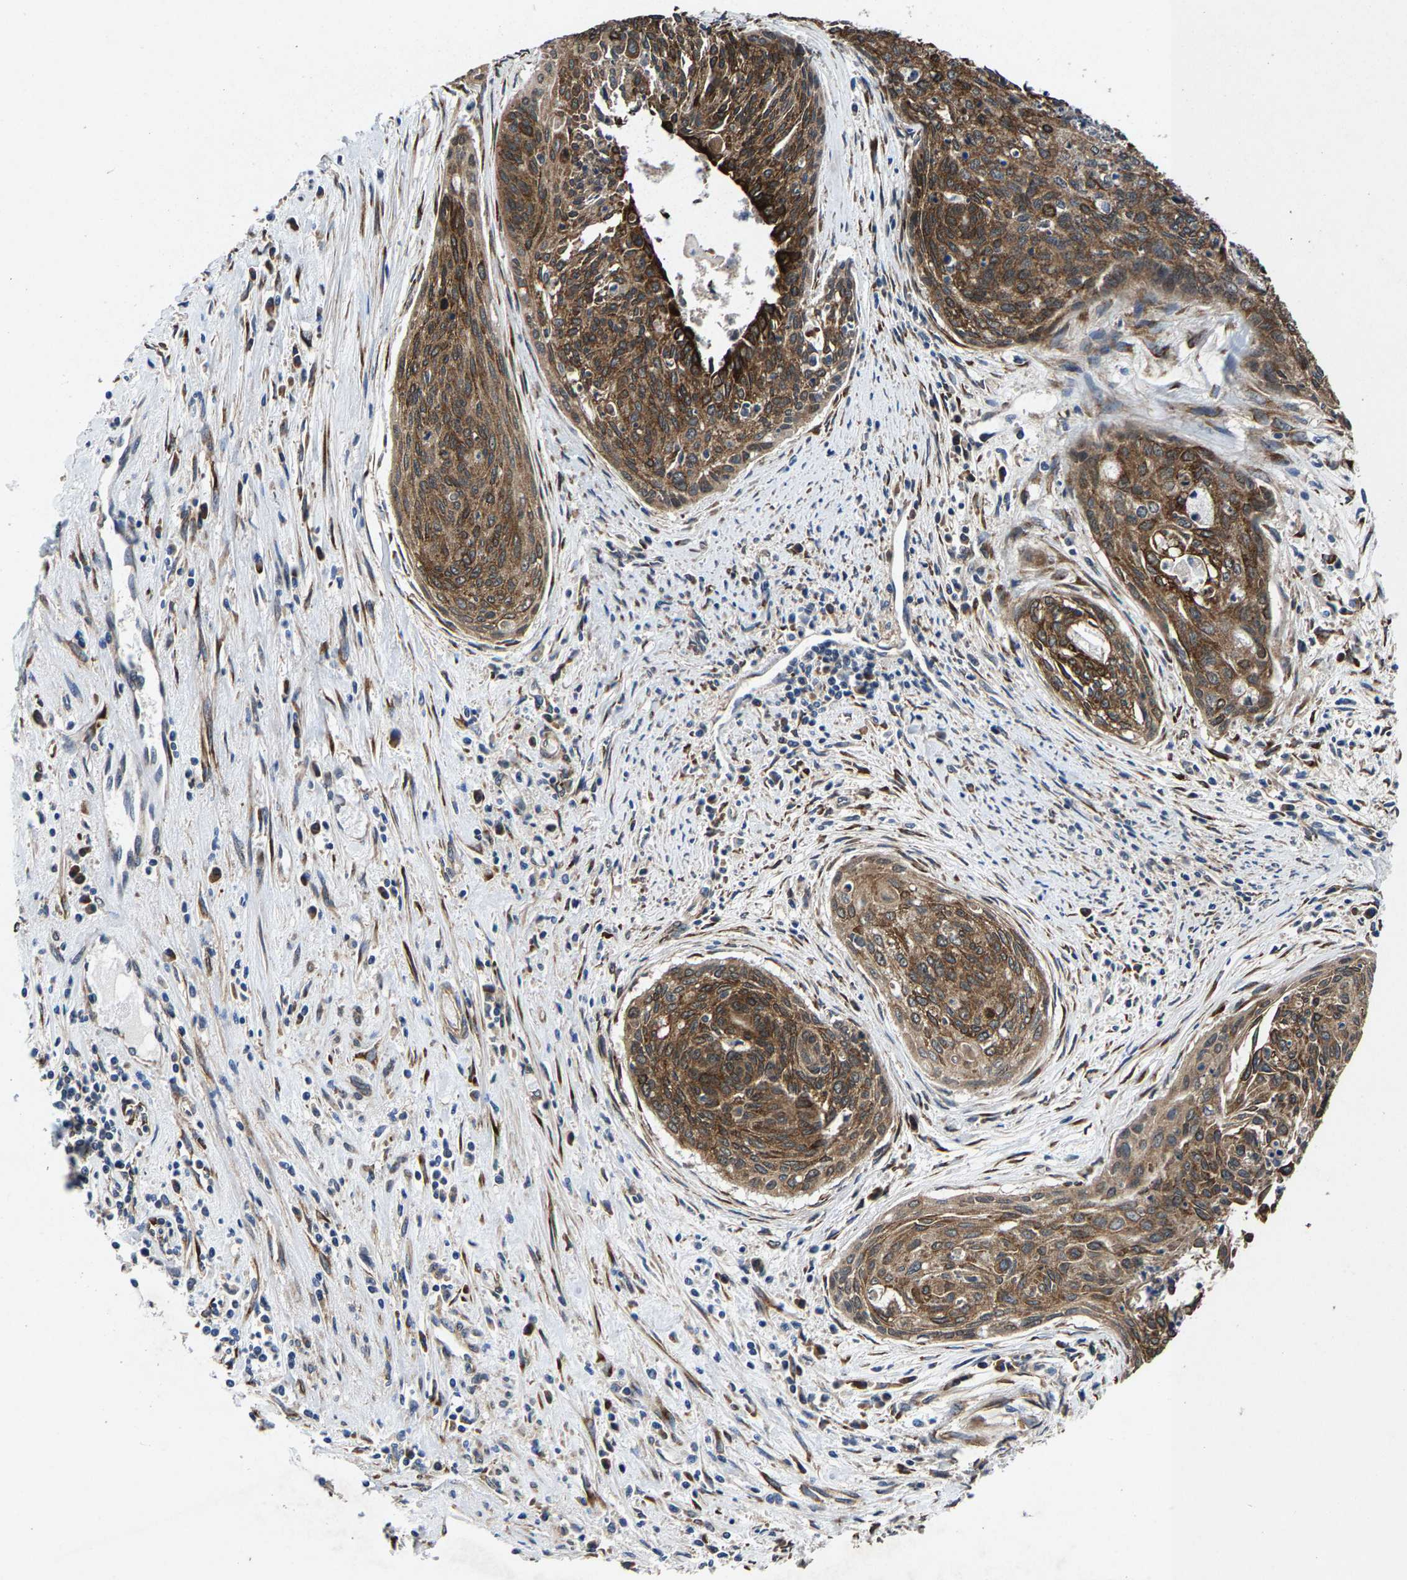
{"staining": {"intensity": "strong", "quantity": ">75%", "location": "cytoplasmic/membranous"}, "tissue": "cervical cancer", "cell_type": "Tumor cells", "image_type": "cancer", "snomed": [{"axis": "morphology", "description": "Squamous cell carcinoma, NOS"}, {"axis": "topography", "description": "Cervix"}], "caption": "The photomicrograph demonstrates a brown stain indicating the presence of a protein in the cytoplasmic/membranous of tumor cells in cervical cancer. (DAB (3,3'-diaminobenzidine) = brown stain, brightfield microscopy at high magnification).", "gene": "PDP1", "patient": {"sex": "female", "age": 55}}